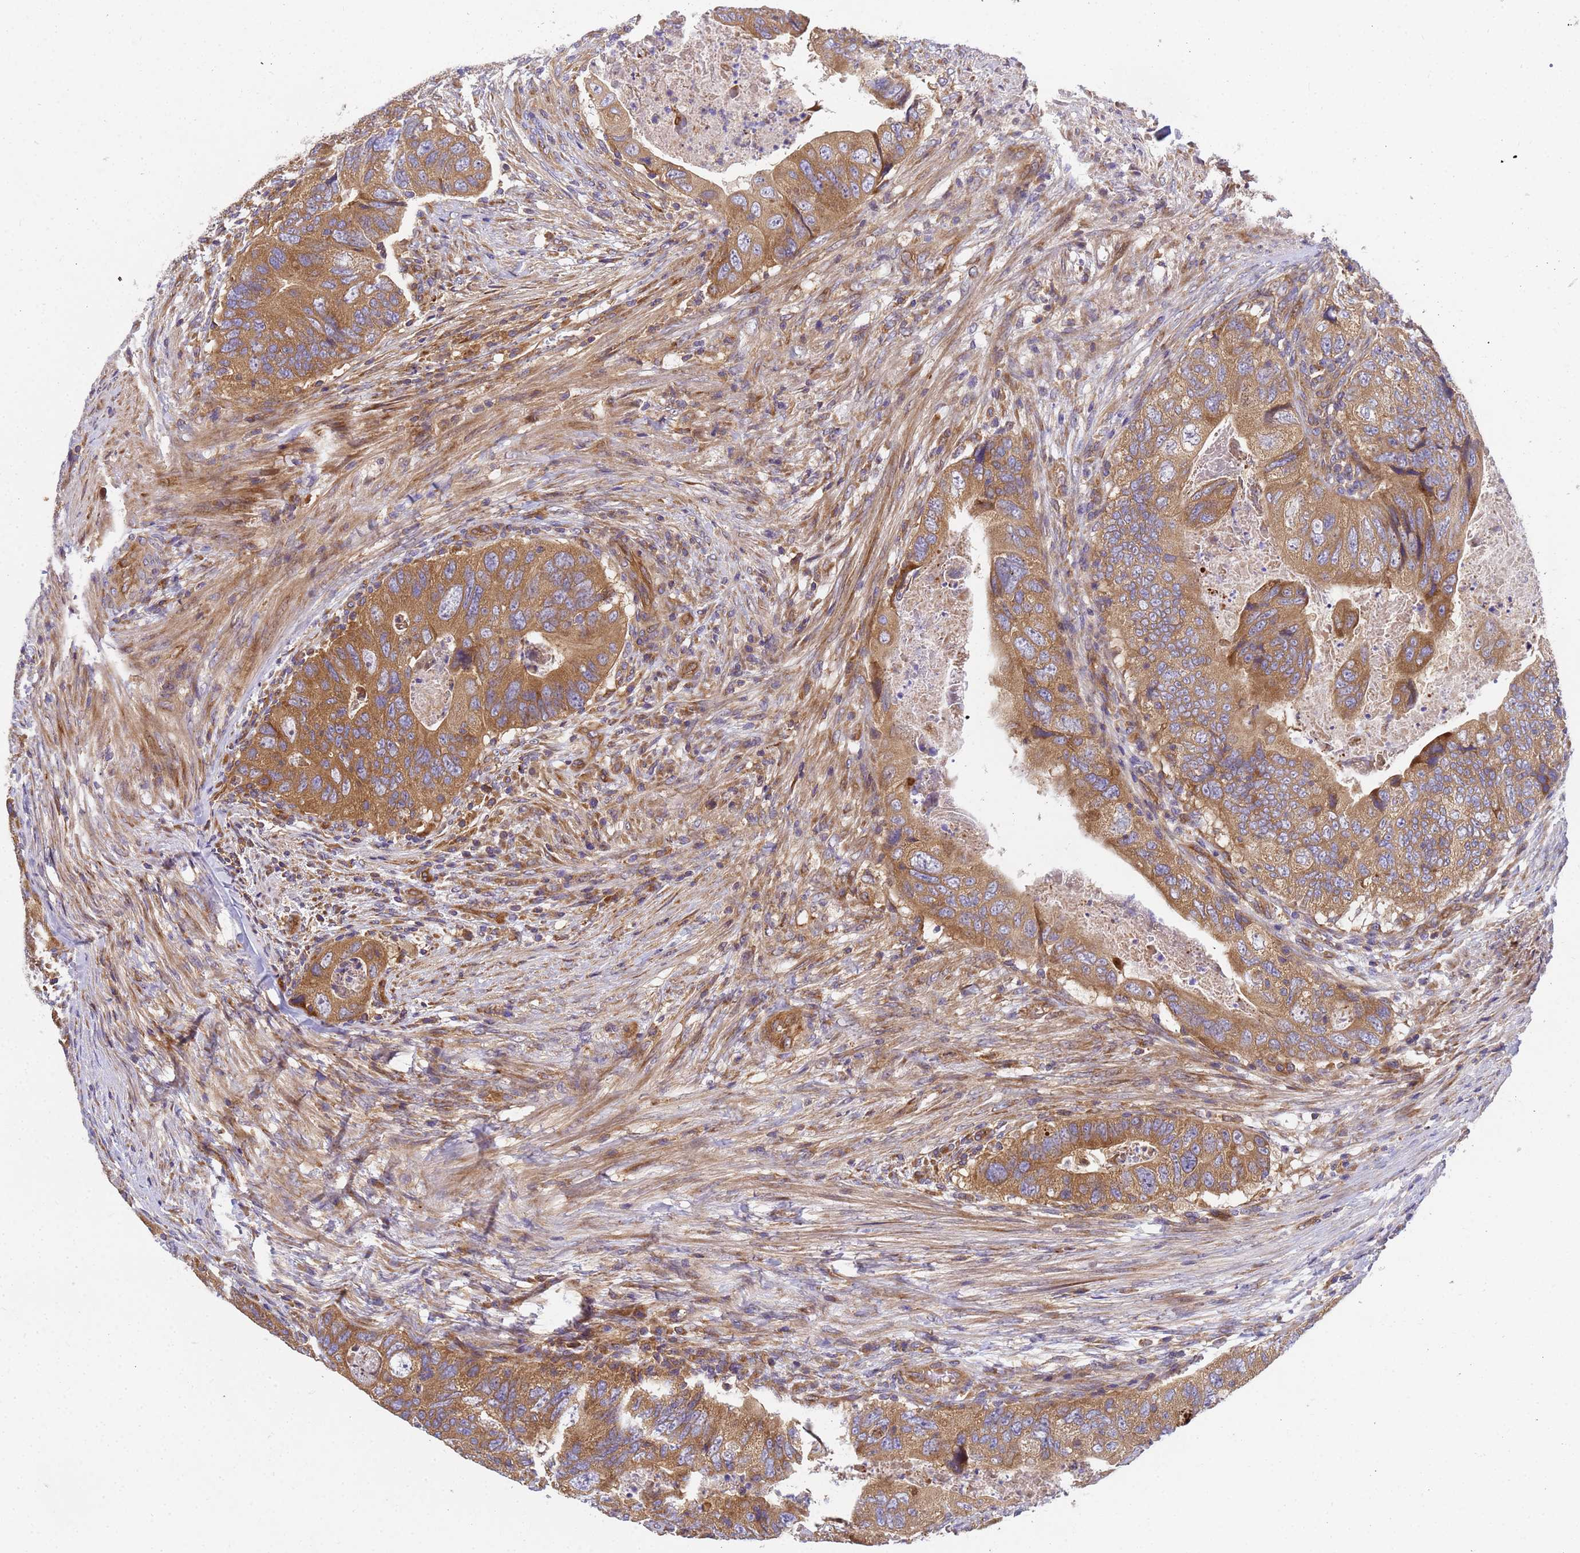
{"staining": {"intensity": "moderate", "quantity": ">75%", "location": "cytoplasmic/membranous"}, "tissue": "colorectal cancer", "cell_type": "Tumor cells", "image_type": "cancer", "snomed": [{"axis": "morphology", "description": "Adenocarcinoma, NOS"}, {"axis": "topography", "description": "Rectum"}], "caption": "The micrograph displays immunohistochemical staining of colorectal cancer (adenocarcinoma). There is moderate cytoplasmic/membranous expression is present in about >75% of tumor cells. The staining was performed using DAB, with brown indicating positive protein expression. Nuclei are stained blue with hematoxylin.", "gene": "BECN1", "patient": {"sex": "male", "age": 63}}